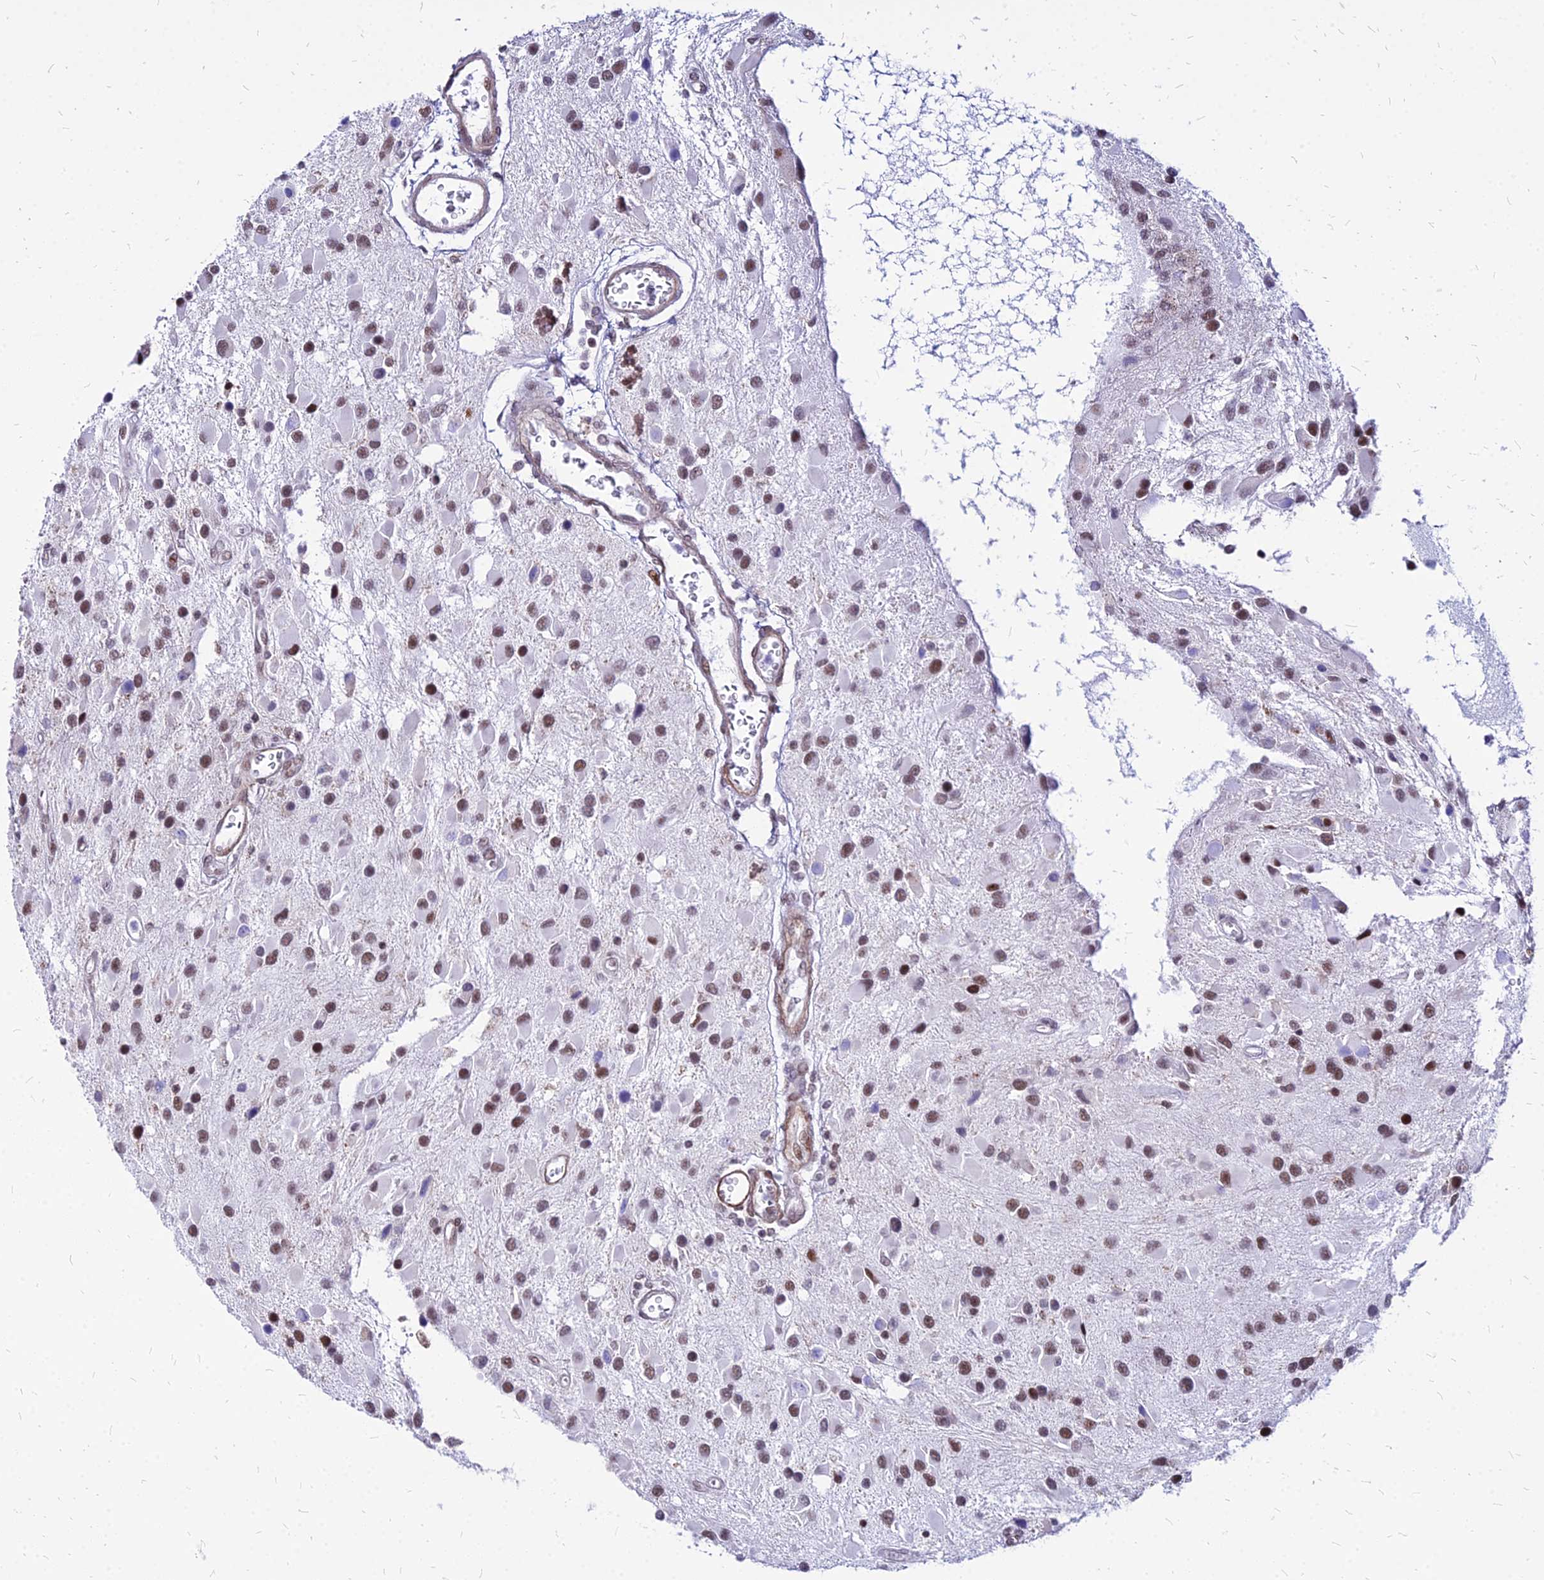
{"staining": {"intensity": "moderate", "quantity": ">75%", "location": "nuclear"}, "tissue": "glioma", "cell_type": "Tumor cells", "image_type": "cancer", "snomed": [{"axis": "morphology", "description": "Glioma, malignant, High grade"}, {"axis": "topography", "description": "Brain"}], "caption": "This is an image of immunohistochemistry staining of glioma, which shows moderate expression in the nuclear of tumor cells.", "gene": "FDX2", "patient": {"sex": "male", "age": 53}}